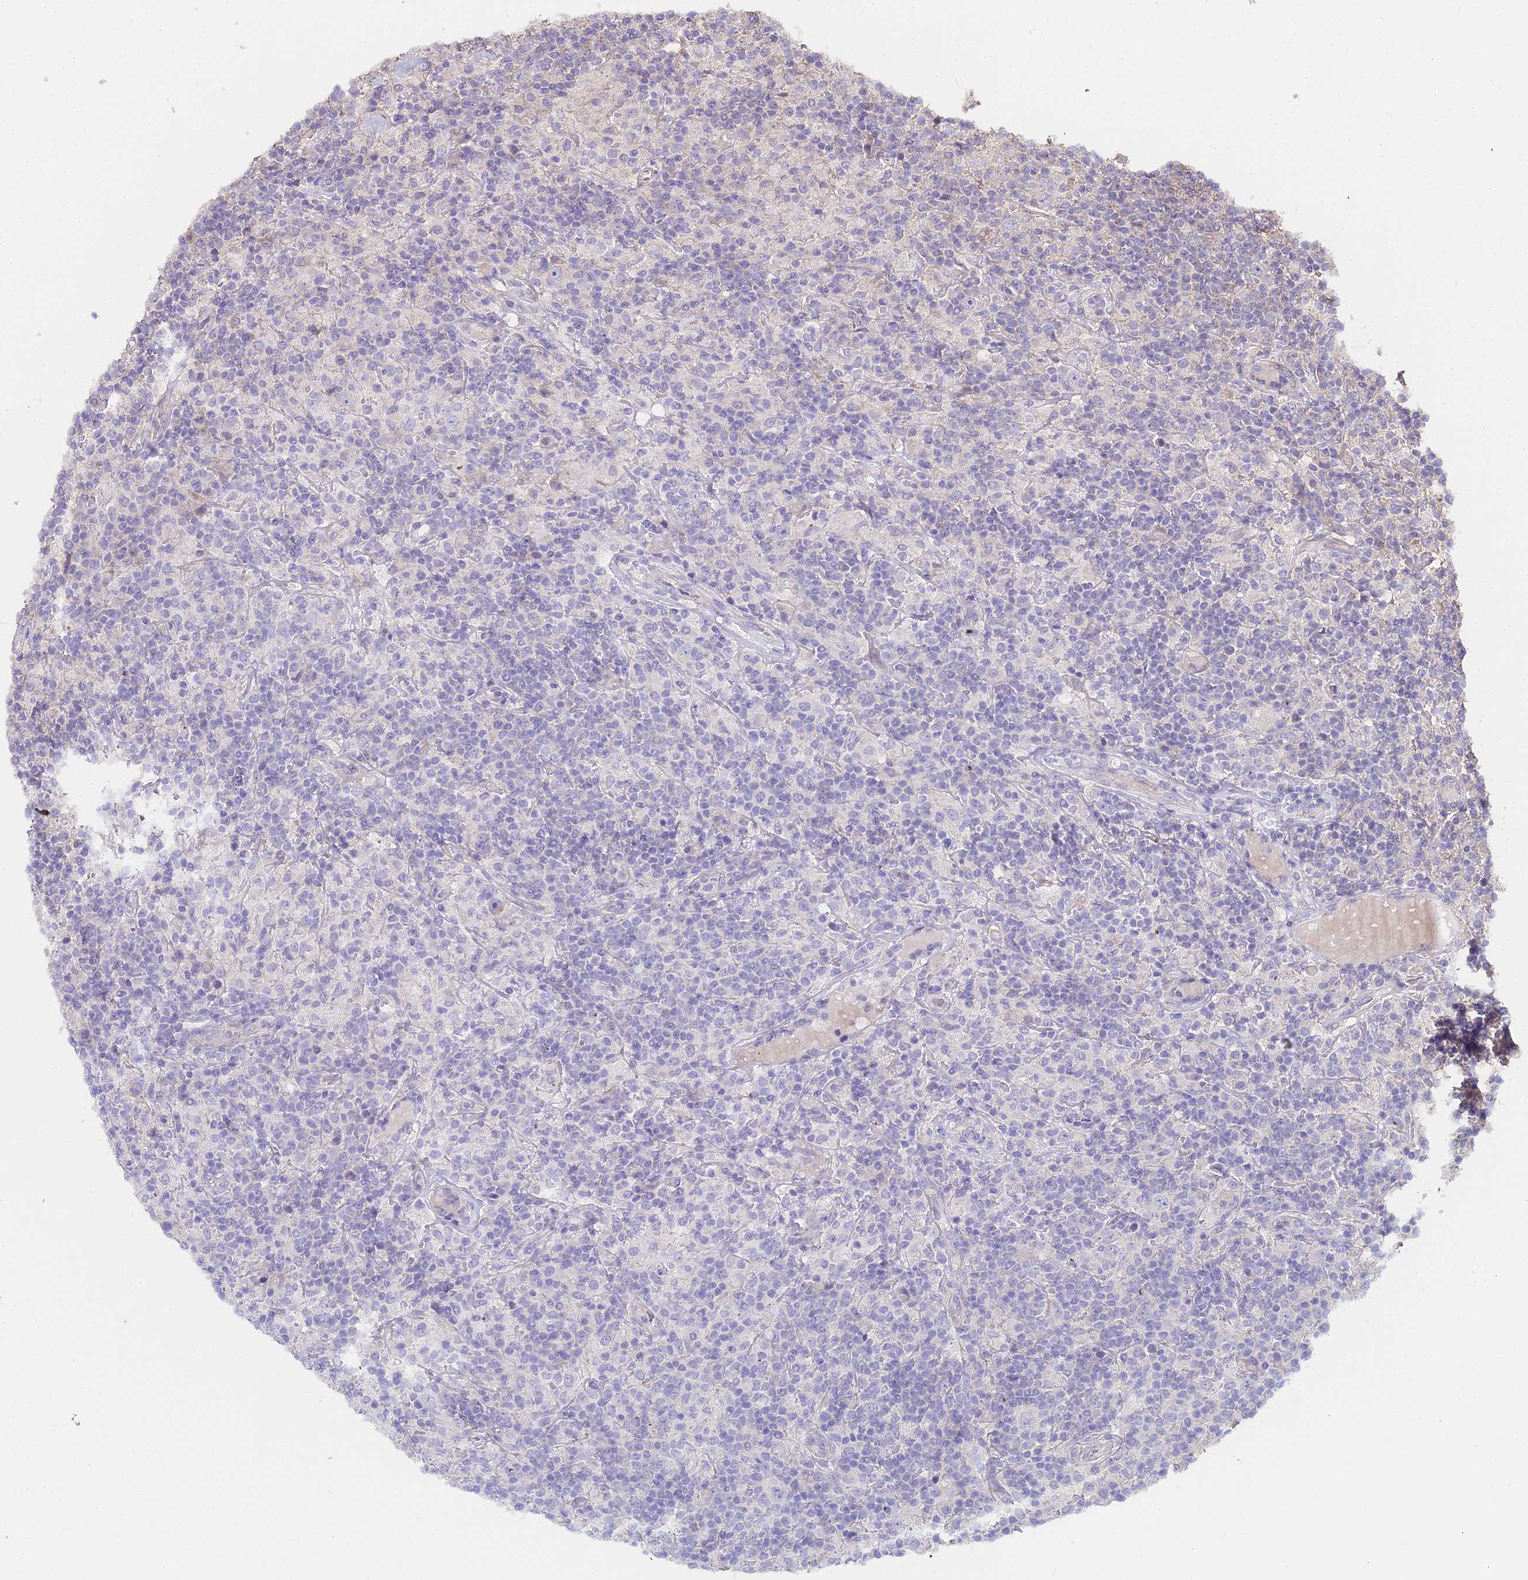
{"staining": {"intensity": "negative", "quantity": "none", "location": "none"}, "tissue": "lymphoma", "cell_type": "Tumor cells", "image_type": "cancer", "snomed": [{"axis": "morphology", "description": "Hodgkin's disease, NOS"}, {"axis": "topography", "description": "Lymph node"}], "caption": "DAB immunohistochemical staining of human Hodgkin's disease exhibits no significant staining in tumor cells.", "gene": "METTL13", "patient": {"sex": "male", "age": 70}}